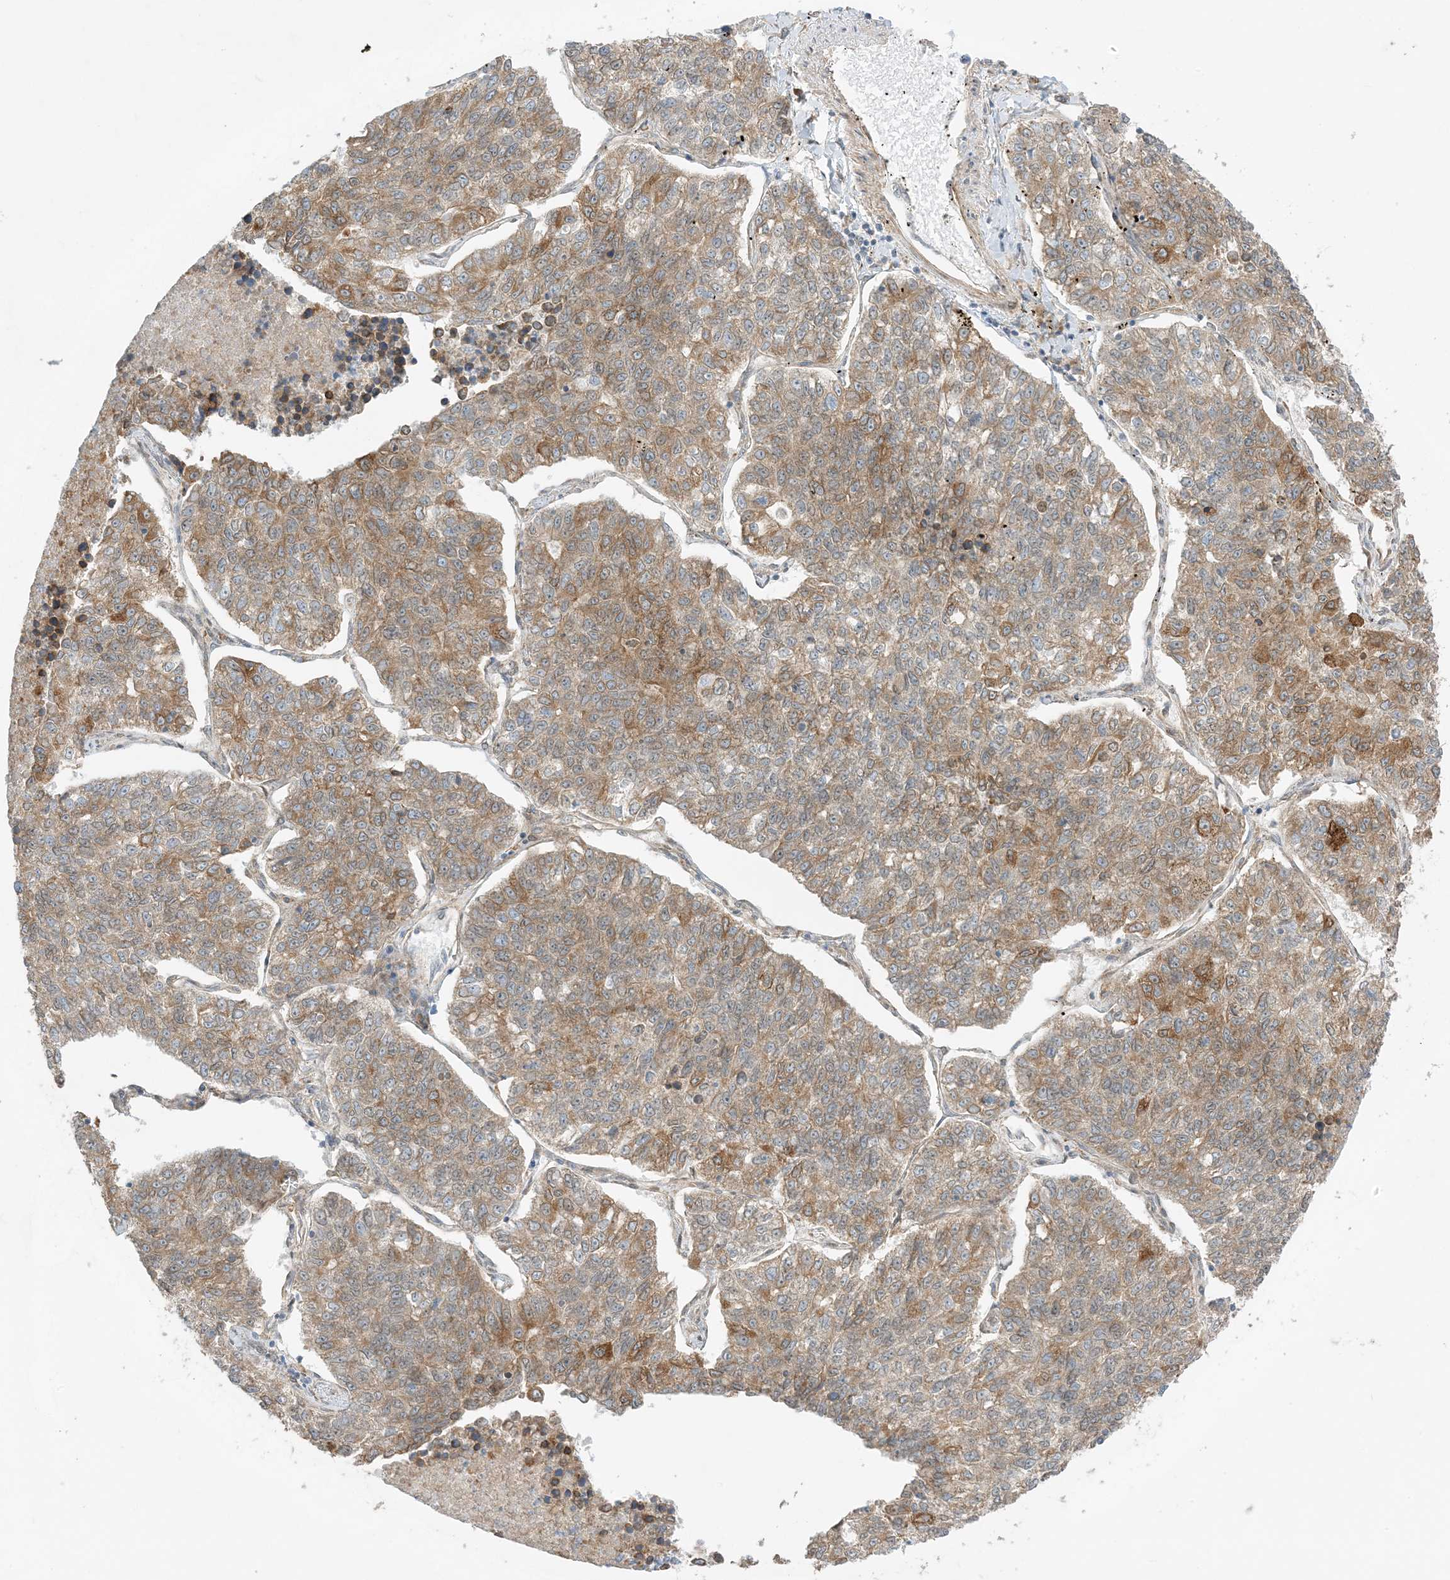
{"staining": {"intensity": "moderate", "quantity": ">75%", "location": "cytoplasmic/membranous"}, "tissue": "lung cancer", "cell_type": "Tumor cells", "image_type": "cancer", "snomed": [{"axis": "morphology", "description": "Adenocarcinoma, NOS"}, {"axis": "topography", "description": "Lung"}], "caption": "A brown stain highlights moderate cytoplasmic/membranous expression of a protein in human adenocarcinoma (lung) tumor cells.", "gene": "SCARF2", "patient": {"sex": "male", "age": 49}}